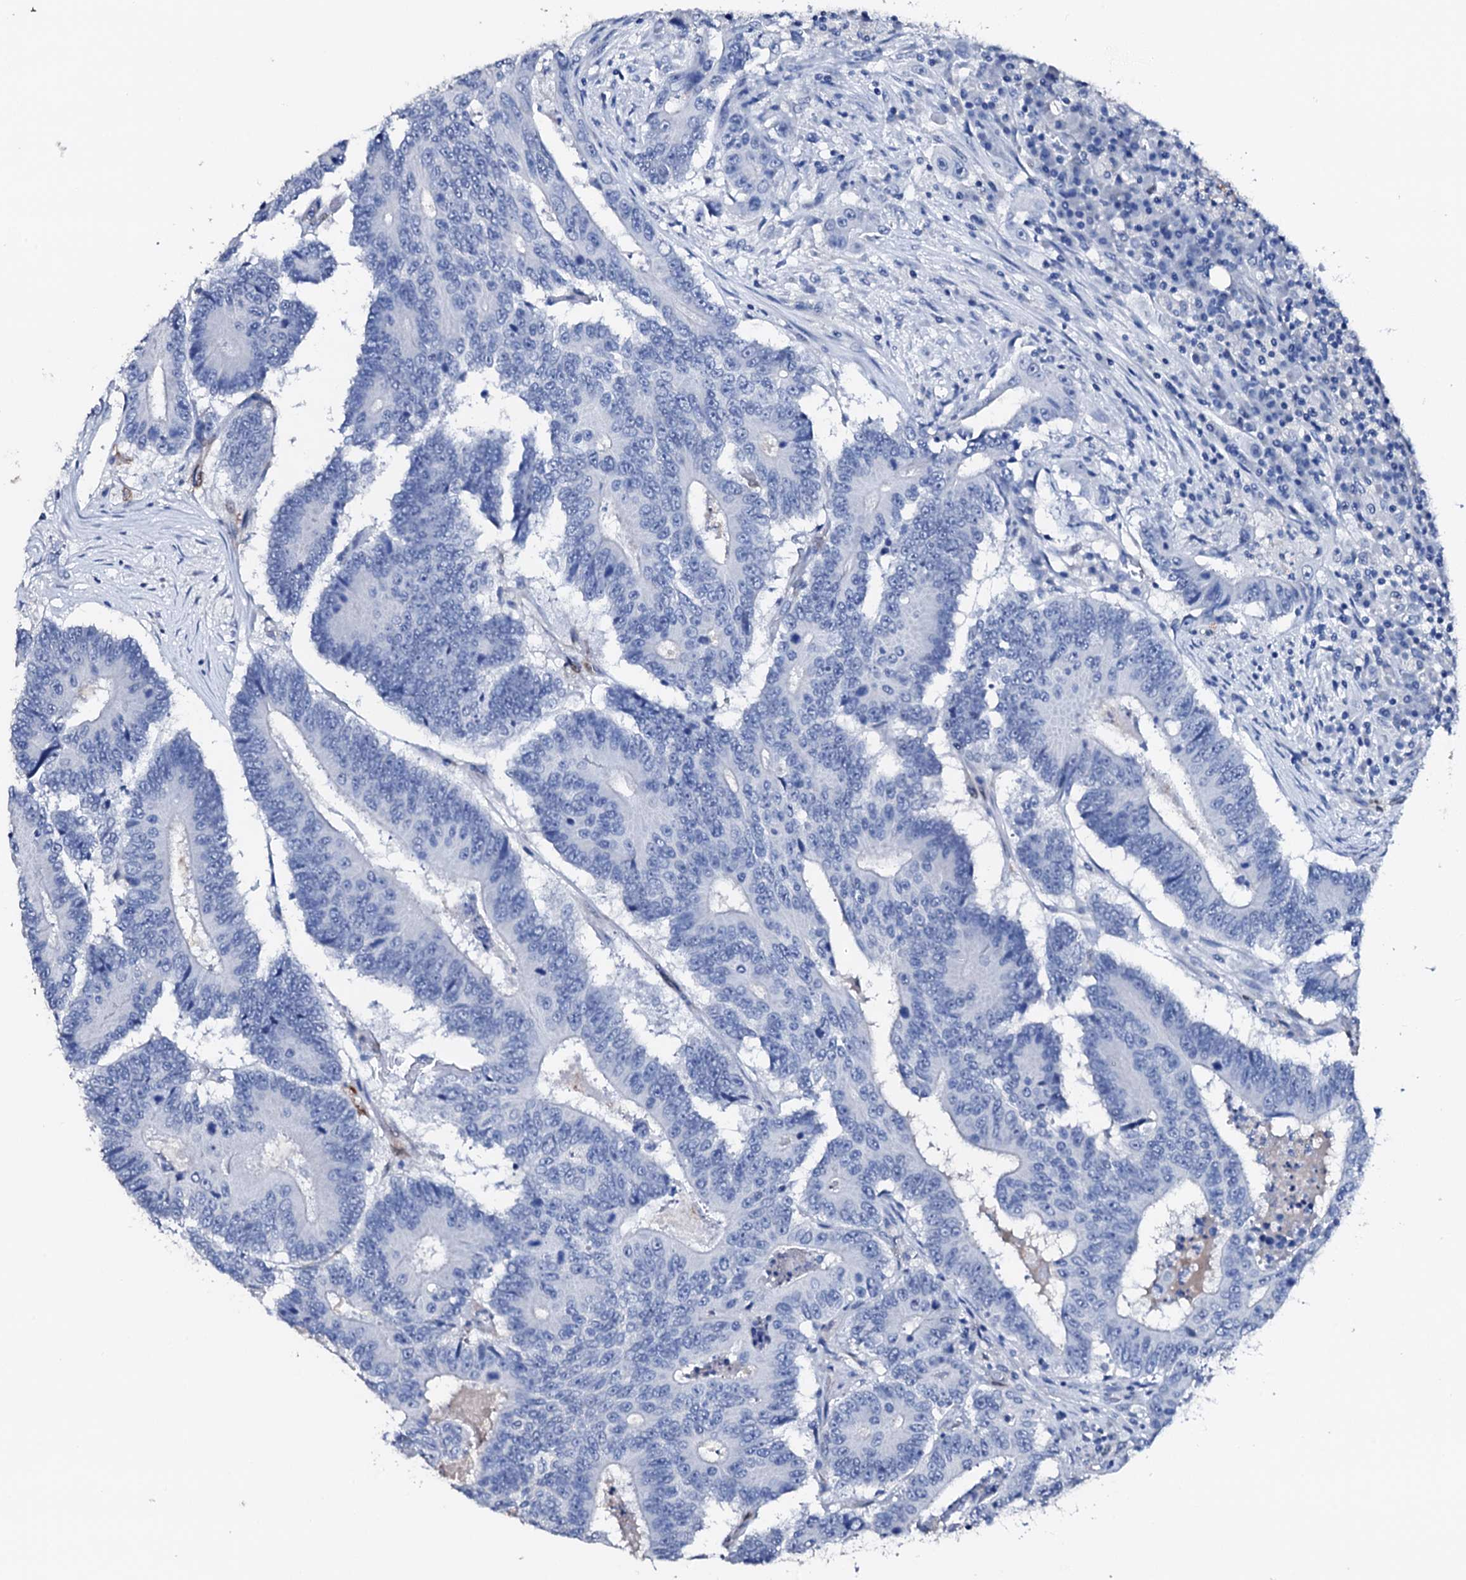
{"staining": {"intensity": "negative", "quantity": "none", "location": "none"}, "tissue": "colorectal cancer", "cell_type": "Tumor cells", "image_type": "cancer", "snomed": [{"axis": "morphology", "description": "Adenocarcinoma, NOS"}, {"axis": "topography", "description": "Colon"}], "caption": "DAB (3,3'-diaminobenzidine) immunohistochemical staining of colorectal cancer demonstrates no significant positivity in tumor cells.", "gene": "NRIP2", "patient": {"sex": "male", "age": 83}}